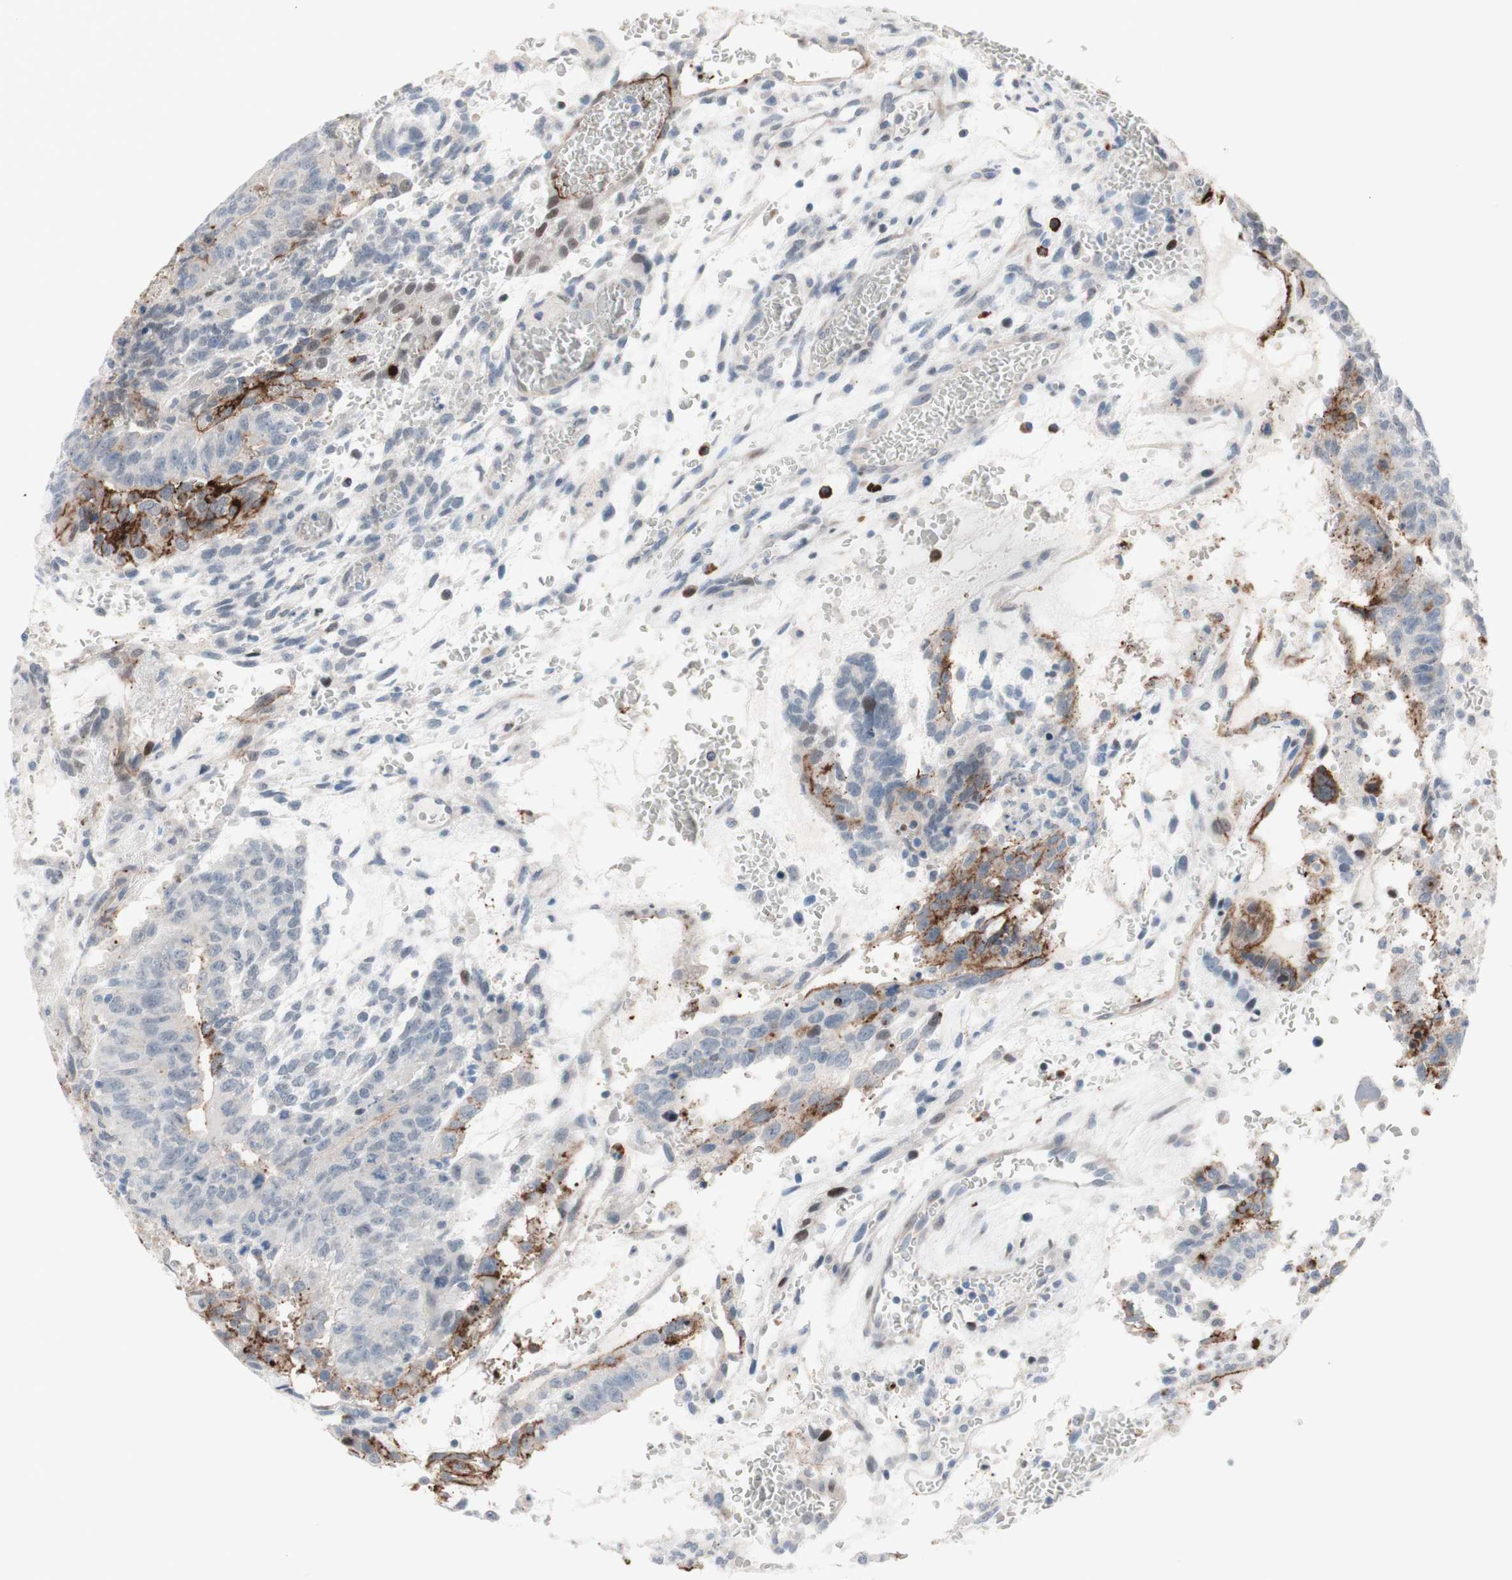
{"staining": {"intensity": "moderate", "quantity": "<25%", "location": "cytoplasmic/membranous"}, "tissue": "testis cancer", "cell_type": "Tumor cells", "image_type": "cancer", "snomed": [{"axis": "morphology", "description": "Seminoma, NOS"}, {"axis": "morphology", "description": "Carcinoma, Embryonal, NOS"}, {"axis": "topography", "description": "Testis"}], "caption": "Testis embryonal carcinoma stained with DAB immunohistochemistry shows low levels of moderate cytoplasmic/membranous staining in approximately <25% of tumor cells.", "gene": "PHTF2", "patient": {"sex": "male", "age": 52}}